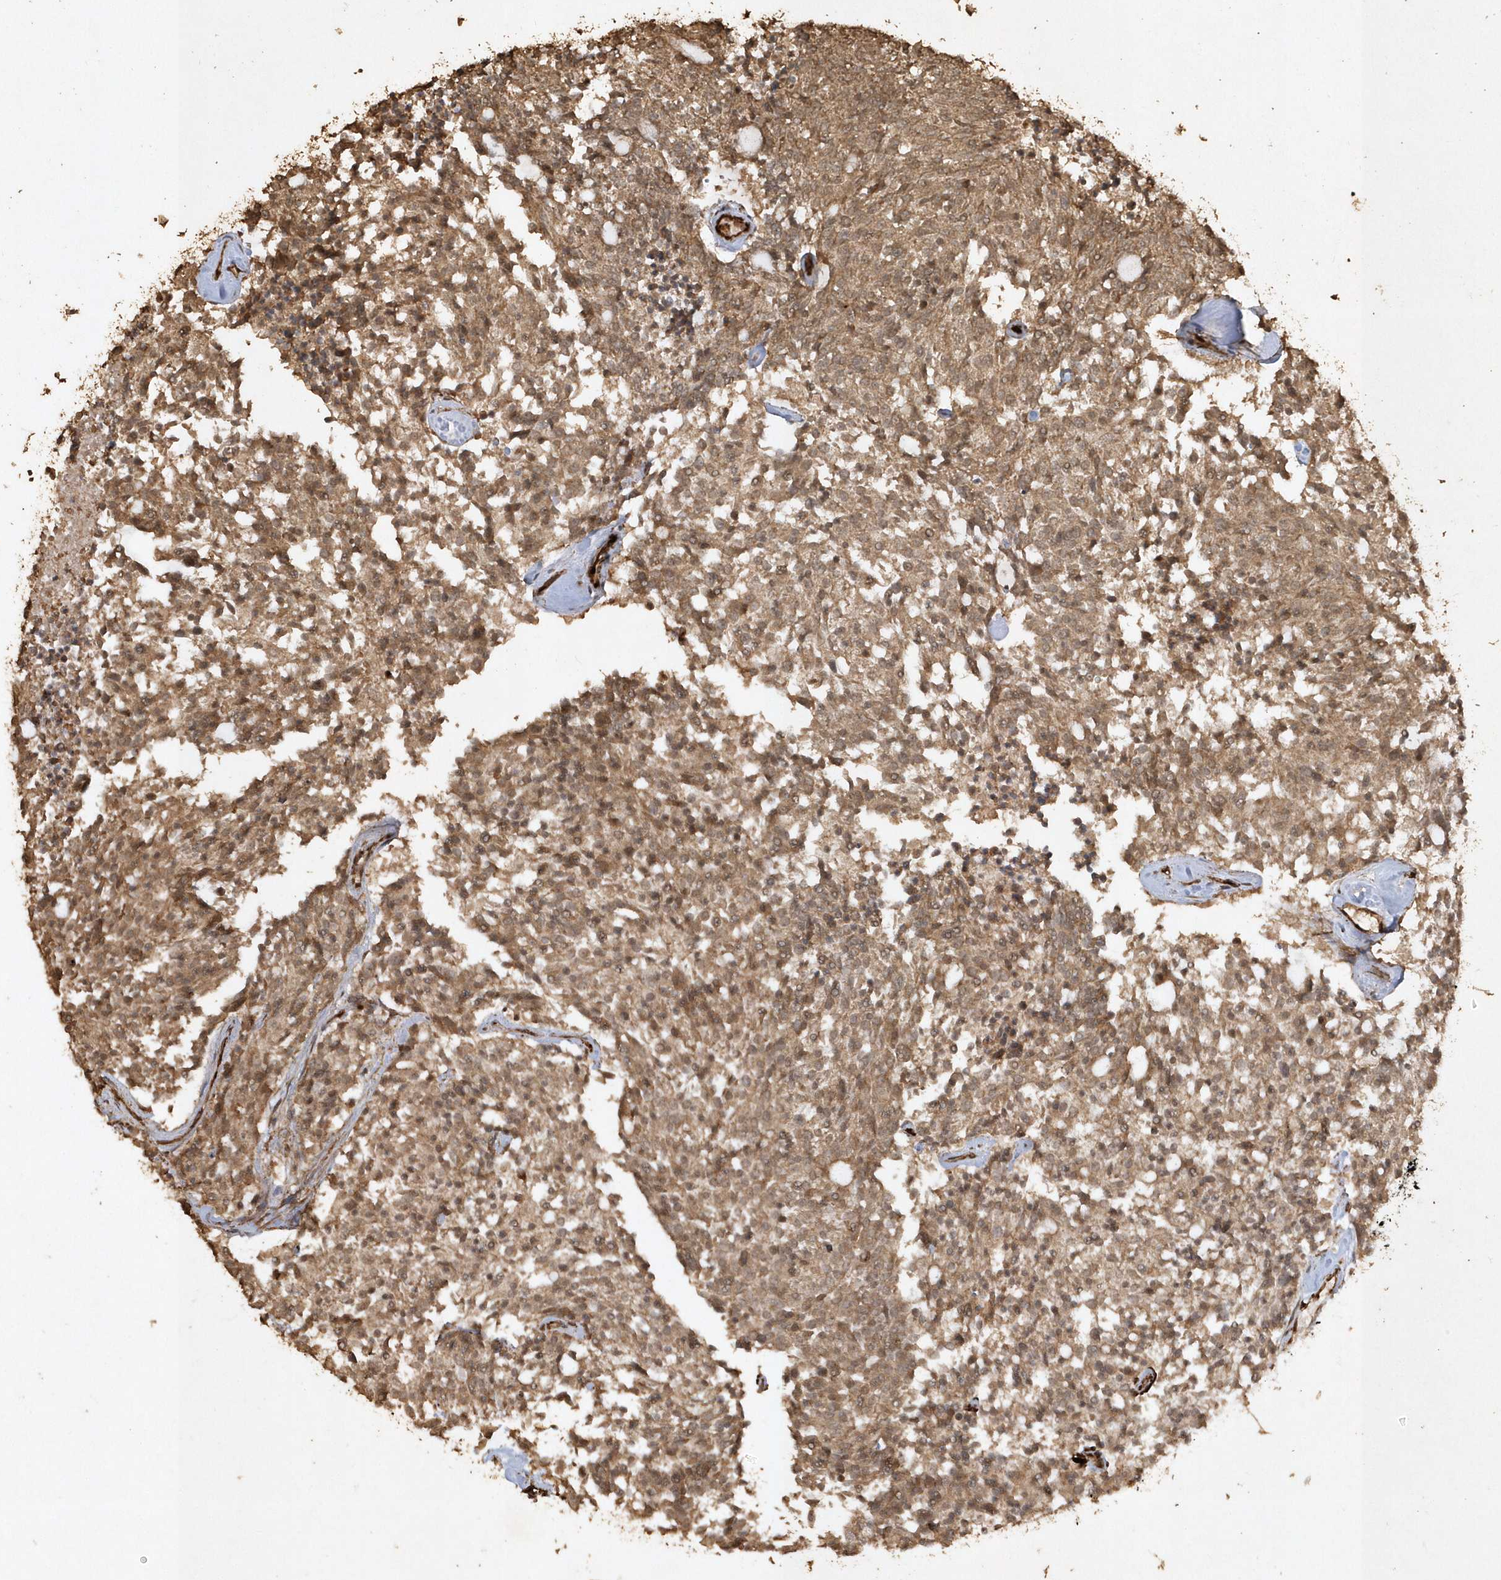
{"staining": {"intensity": "moderate", "quantity": ">75%", "location": "cytoplasmic/membranous,nuclear"}, "tissue": "carcinoid", "cell_type": "Tumor cells", "image_type": "cancer", "snomed": [{"axis": "morphology", "description": "Carcinoid, malignant, NOS"}, {"axis": "topography", "description": "Pancreas"}], "caption": "High-power microscopy captured an immunohistochemistry (IHC) histopathology image of carcinoid, revealing moderate cytoplasmic/membranous and nuclear staining in about >75% of tumor cells. Nuclei are stained in blue.", "gene": "AVPI1", "patient": {"sex": "female", "age": 54}}